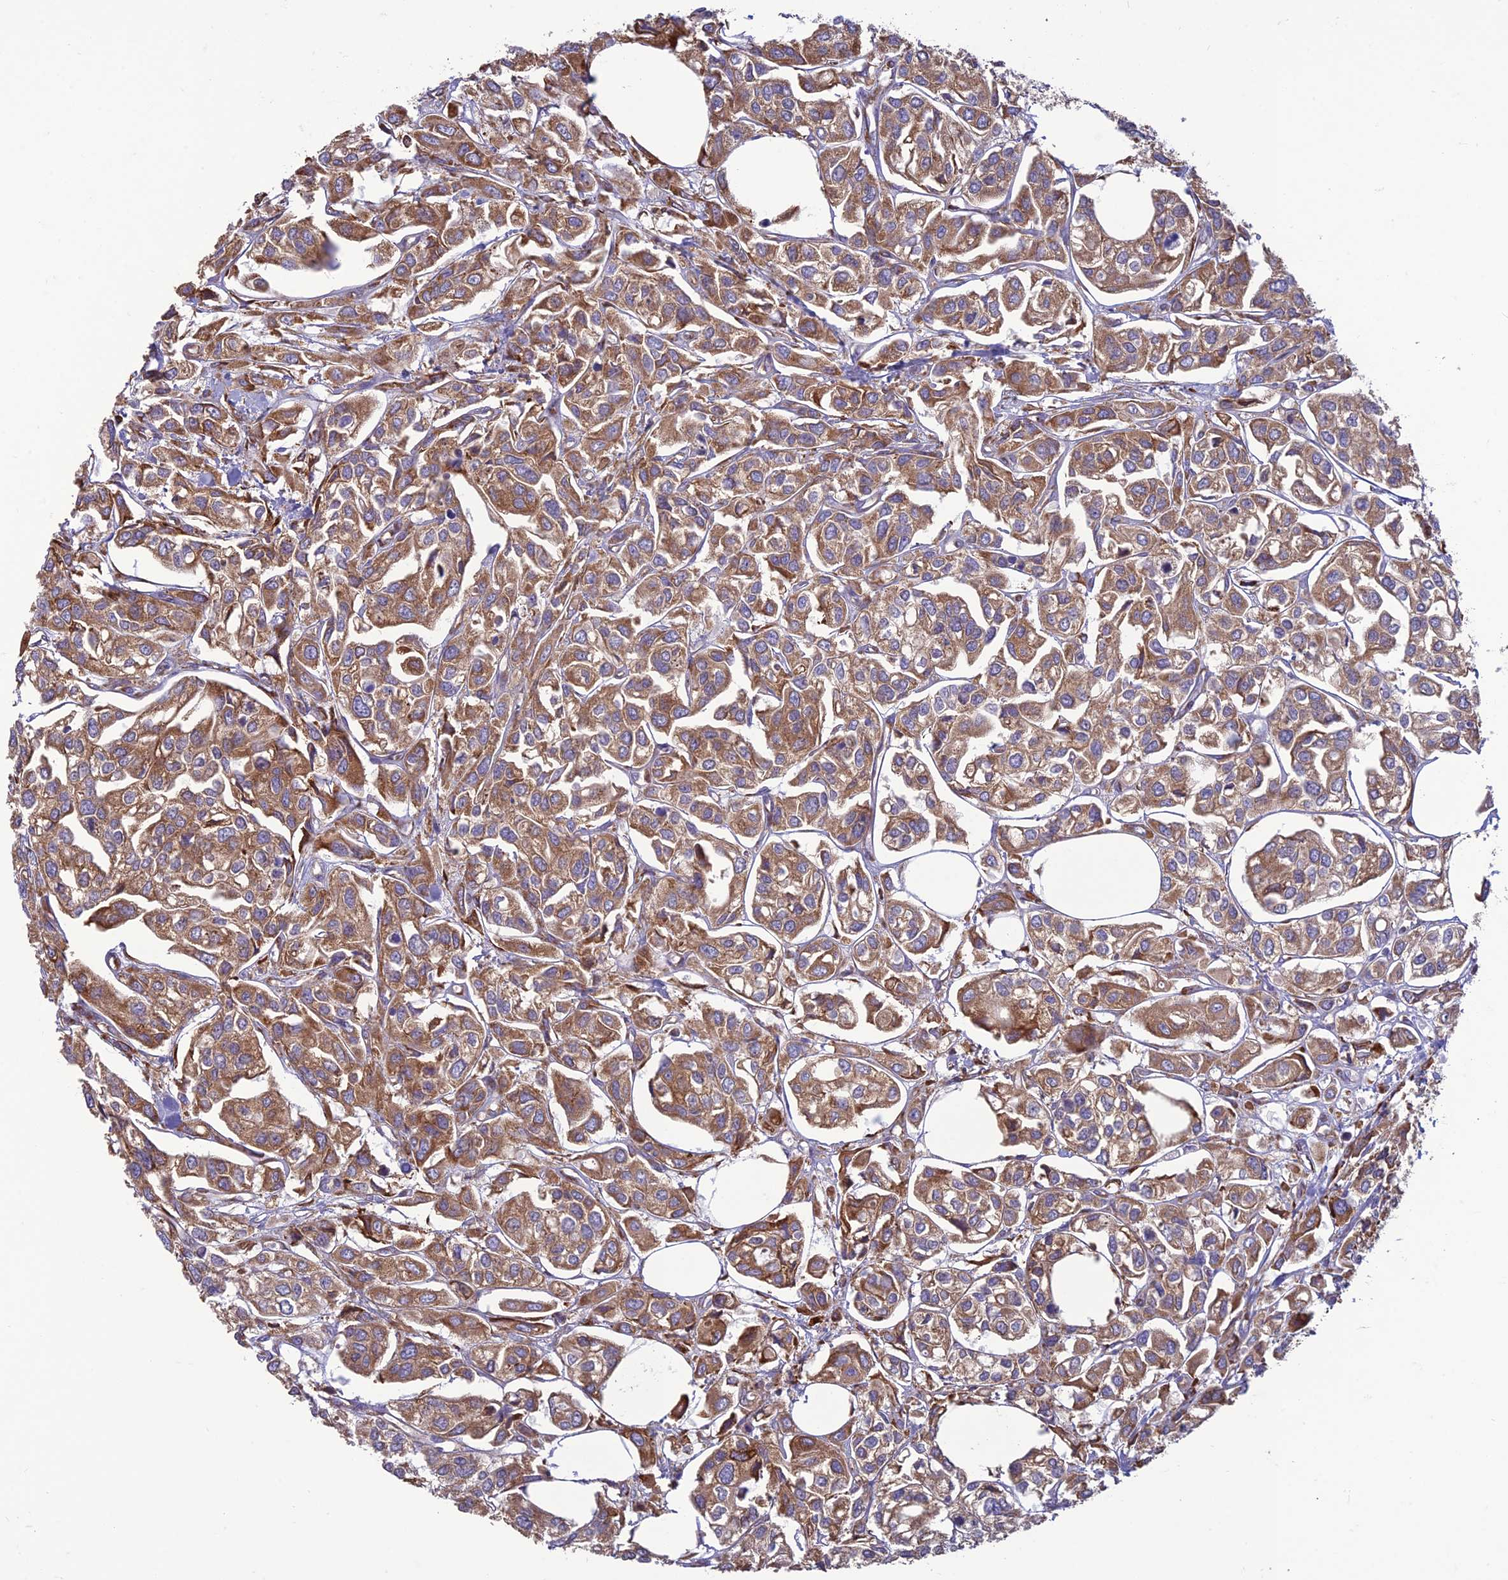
{"staining": {"intensity": "moderate", "quantity": ">75%", "location": "cytoplasmic/membranous"}, "tissue": "urothelial cancer", "cell_type": "Tumor cells", "image_type": "cancer", "snomed": [{"axis": "morphology", "description": "Urothelial carcinoma, High grade"}, {"axis": "topography", "description": "Urinary bladder"}], "caption": "Tumor cells show medium levels of moderate cytoplasmic/membranous positivity in approximately >75% of cells in urothelial carcinoma (high-grade). (Brightfield microscopy of DAB IHC at high magnification).", "gene": "RPL17-C18orf32", "patient": {"sex": "male", "age": 67}}